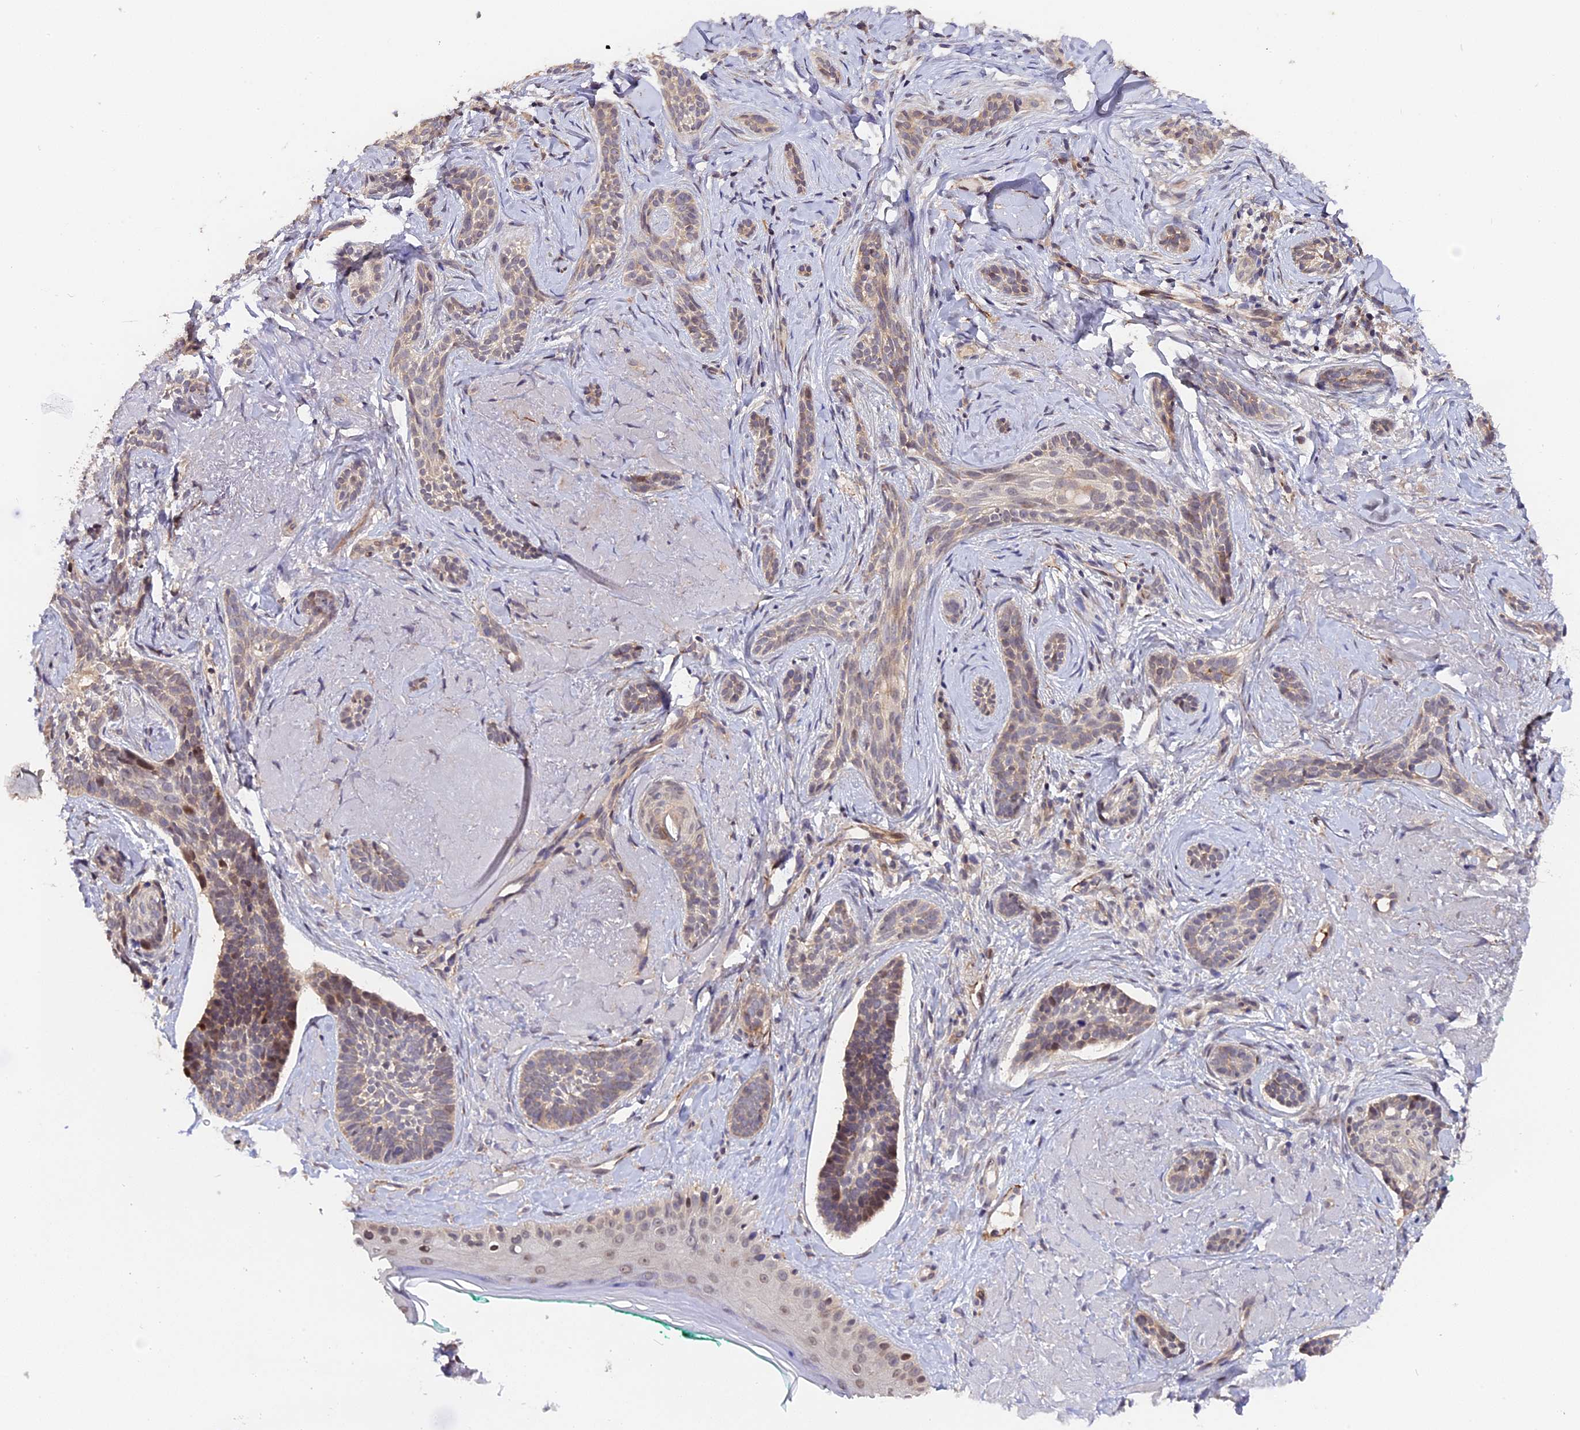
{"staining": {"intensity": "moderate", "quantity": "<25%", "location": "cytoplasmic/membranous,nuclear"}, "tissue": "skin cancer", "cell_type": "Tumor cells", "image_type": "cancer", "snomed": [{"axis": "morphology", "description": "Basal cell carcinoma"}, {"axis": "topography", "description": "Skin"}], "caption": "IHC (DAB (3,3'-diaminobenzidine)) staining of skin basal cell carcinoma exhibits moderate cytoplasmic/membranous and nuclear protein positivity in about <25% of tumor cells. The staining was performed using DAB, with brown indicating positive protein expression. Nuclei are stained blue with hematoxylin.", "gene": "TRMT1", "patient": {"sex": "male", "age": 71}}